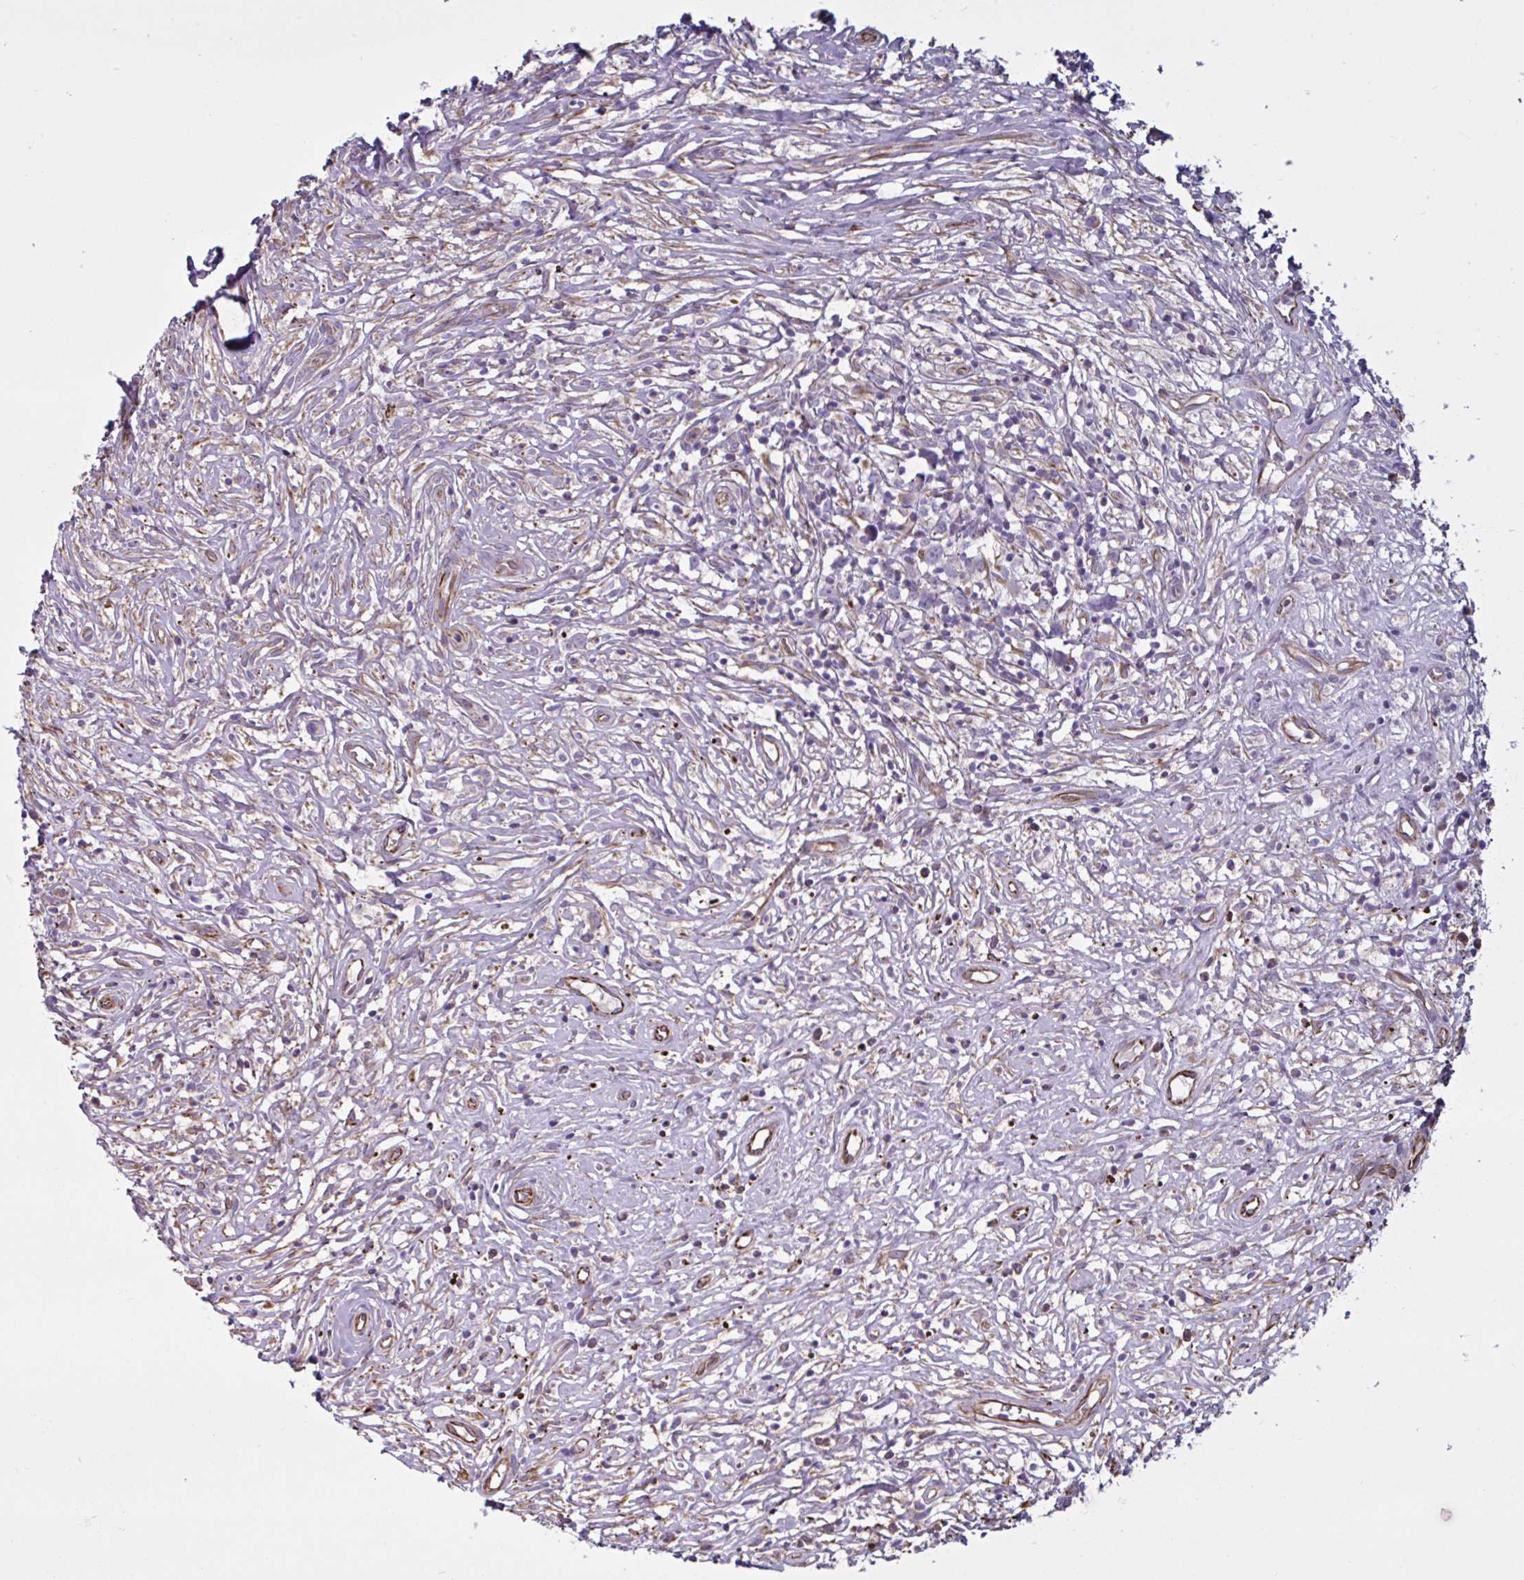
{"staining": {"intensity": "negative", "quantity": "none", "location": "none"}, "tissue": "lymphoma", "cell_type": "Tumor cells", "image_type": "cancer", "snomed": [{"axis": "morphology", "description": "Hodgkin's disease, NOS"}, {"axis": "topography", "description": "No Tissue"}], "caption": "Tumor cells show no significant protein staining in Hodgkin's disease. (DAB (3,3'-diaminobenzidine) IHC, high magnification).", "gene": "TMEM86B", "patient": {"sex": "female", "age": 21}}